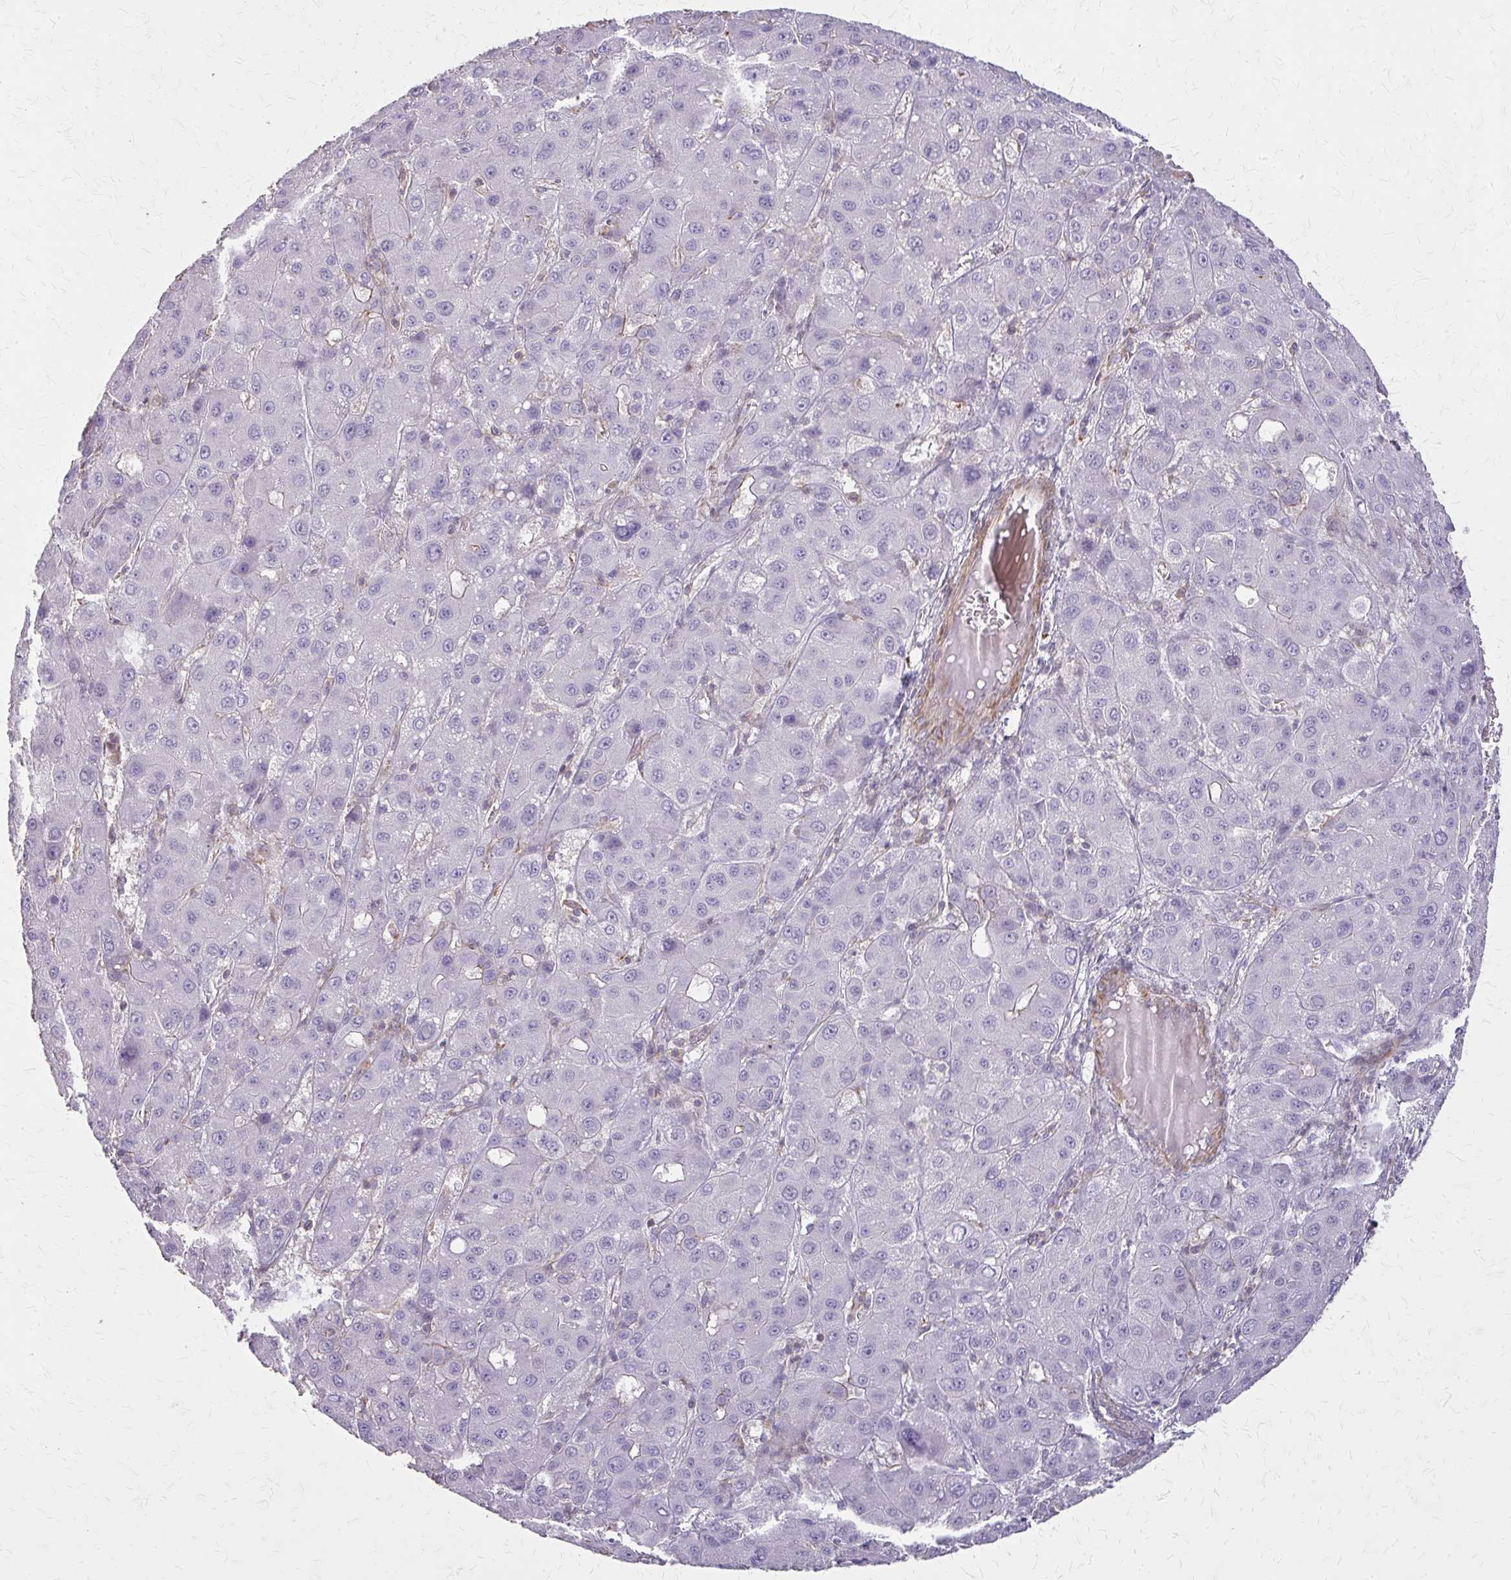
{"staining": {"intensity": "negative", "quantity": "none", "location": "none"}, "tissue": "liver cancer", "cell_type": "Tumor cells", "image_type": "cancer", "snomed": [{"axis": "morphology", "description": "Carcinoma, Hepatocellular, NOS"}, {"axis": "topography", "description": "Liver"}], "caption": "Tumor cells show no significant expression in hepatocellular carcinoma (liver).", "gene": "TENM4", "patient": {"sex": "male", "age": 55}}